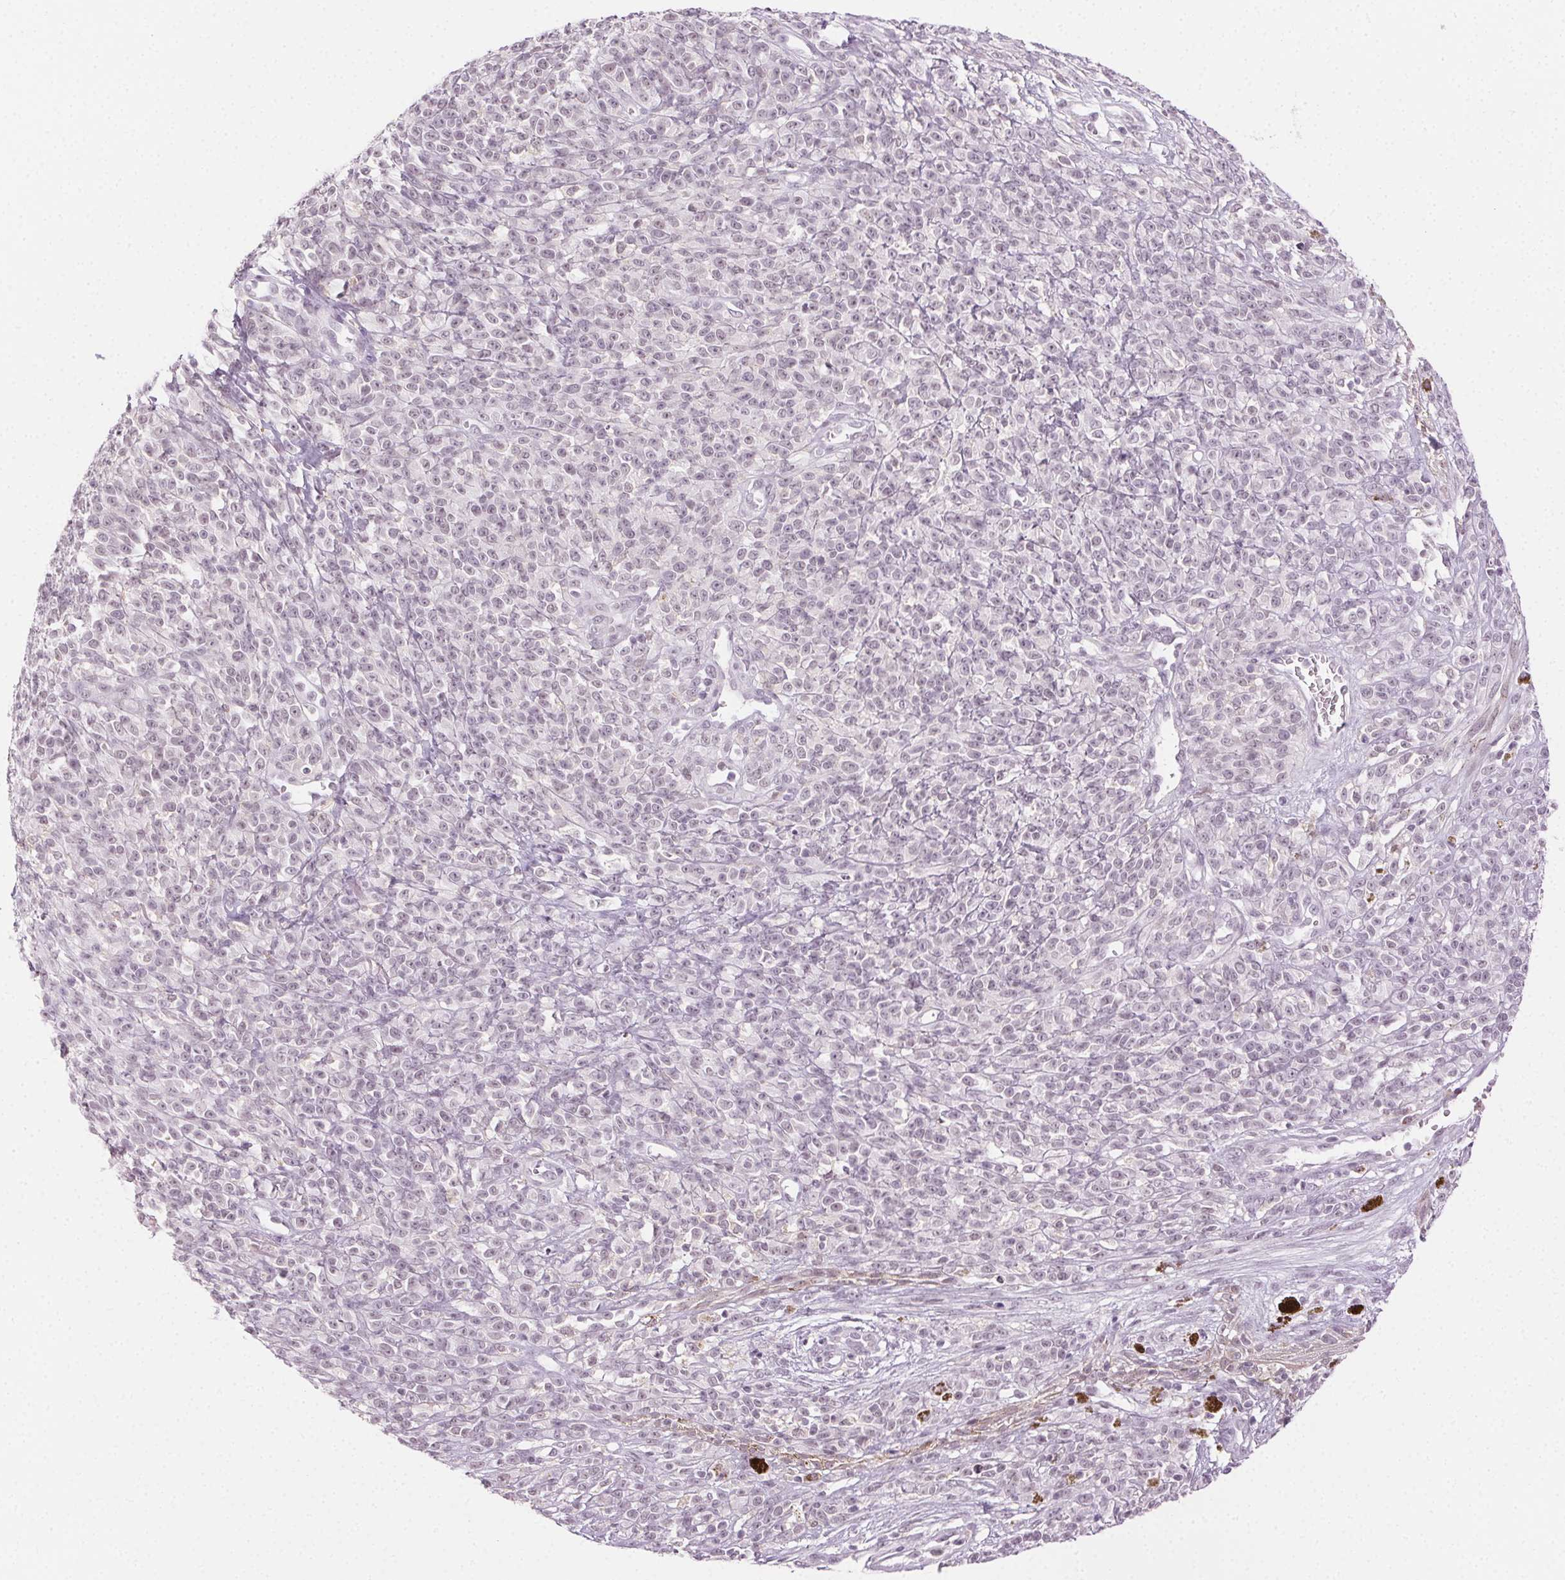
{"staining": {"intensity": "negative", "quantity": "none", "location": "none"}, "tissue": "melanoma", "cell_type": "Tumor cells", "image_type": "cancer", "snomed": [{"axis": "morphology", "description": "Malignant melanoma, NOS"}, {"axis": "topography", "description": "Skin"}, {"axis": "topography", "description": "Skin of trunk"}], "caption": "IHC of human melanoma exhibits no positivity in tumor cells. (DAB (3,3'-diaminobenzidine) immunohistochemistry (IHC) visualized using brightfield microscopy, high magnification).", "gene": "AIF1L", "patient": {"sex": "male", "age": 74}}